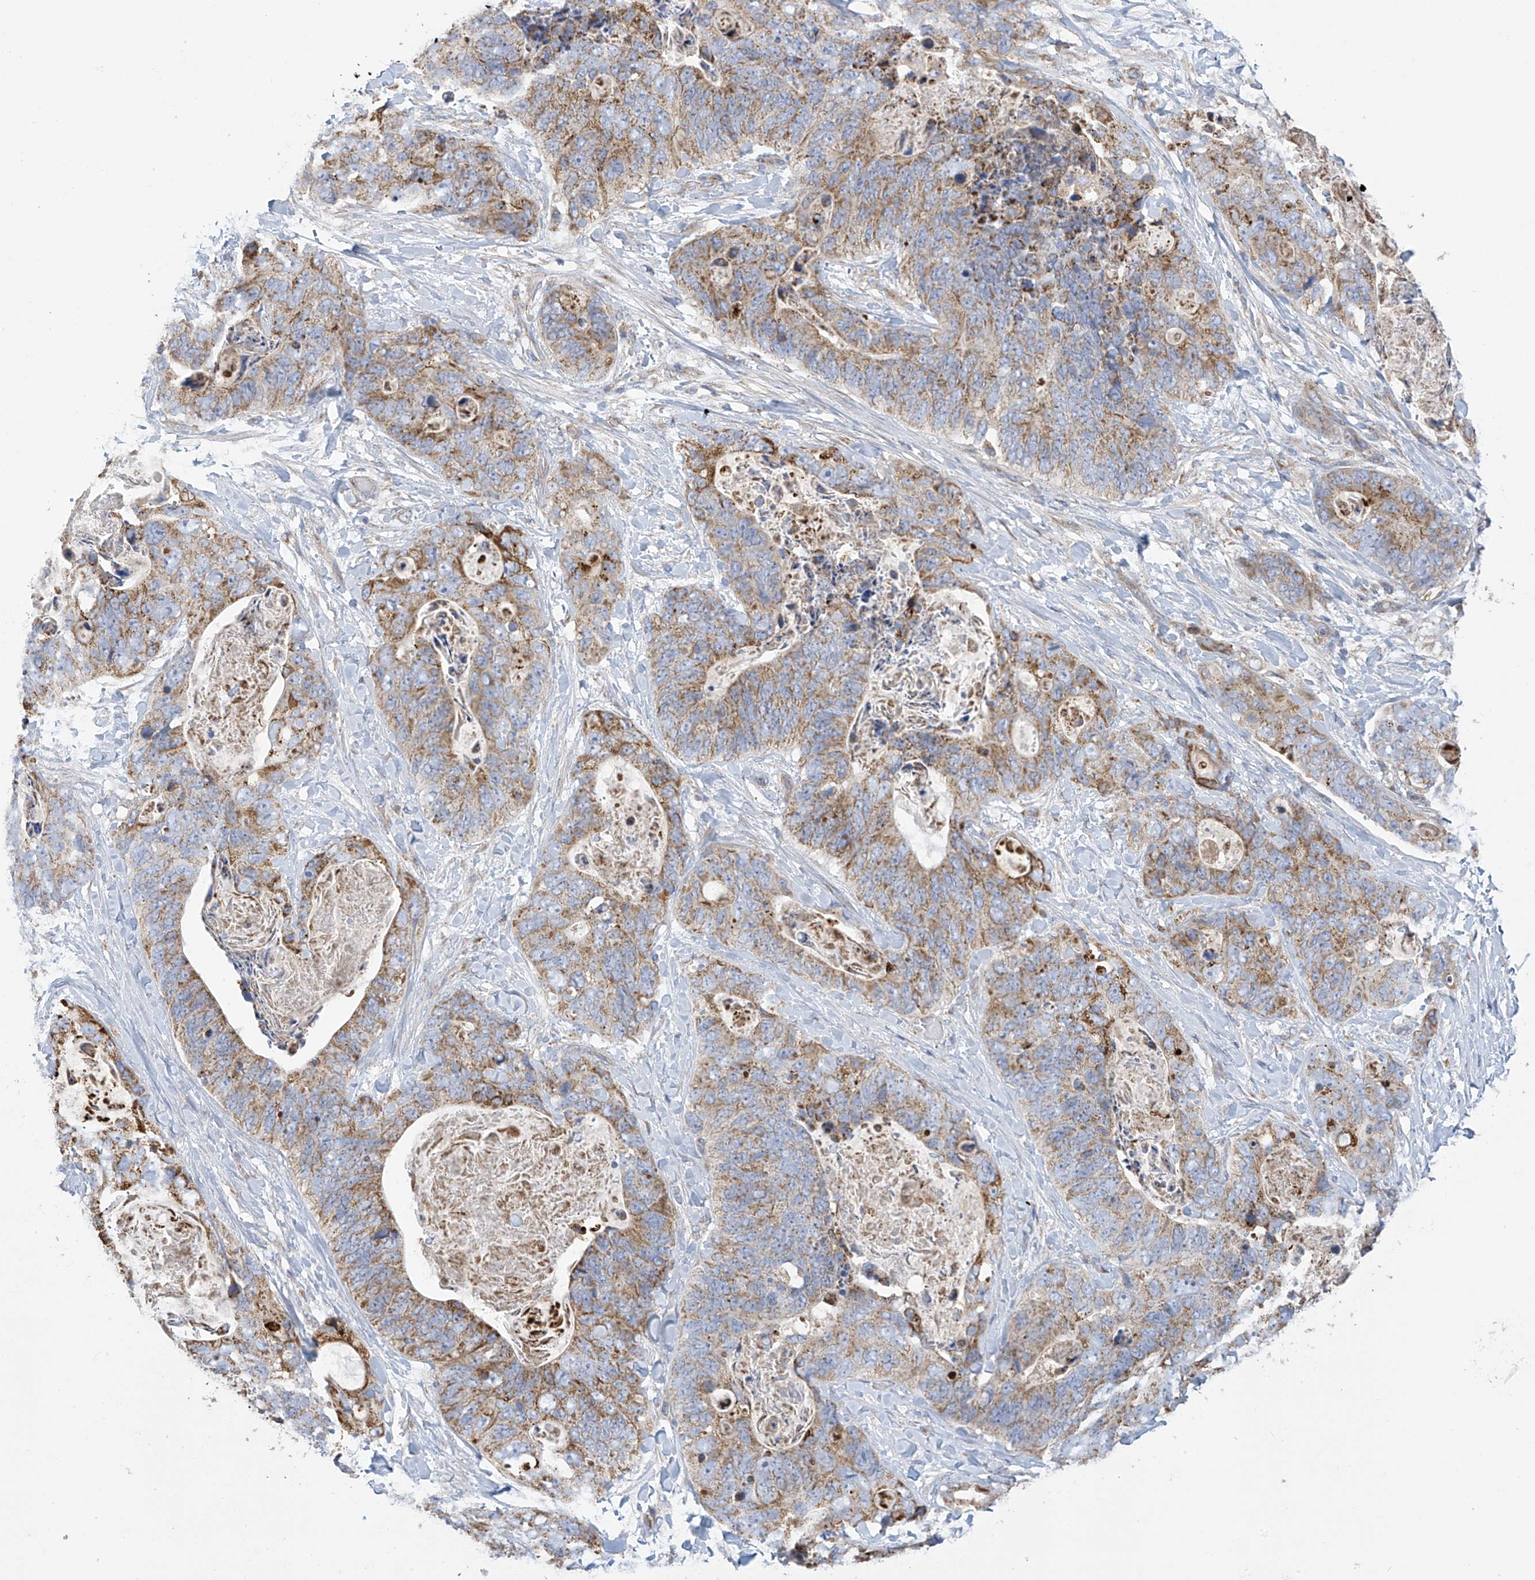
{"staining": {"intensity": "moderate", "quantity": "25%-75%", "location": "cytoplasmic/membranous"}, "tissue": "stomach cancer", "cell_type": "Tumor cells", "image_type": "cancer", "snomed": [{"axis": "morphology", "description": "Adenocarcinoma, NOS"}, {"axis": "topography", "description": "Stomach"}], "caption": "Protein expression analysis of human stomach cancer (adenocarcinoma) reveals moderate cytoplasmic/membranous staining in about 25%-75% of tumor cells.", "gene": "ITM2B", "patient": {"sex": "female", "age": 89}}